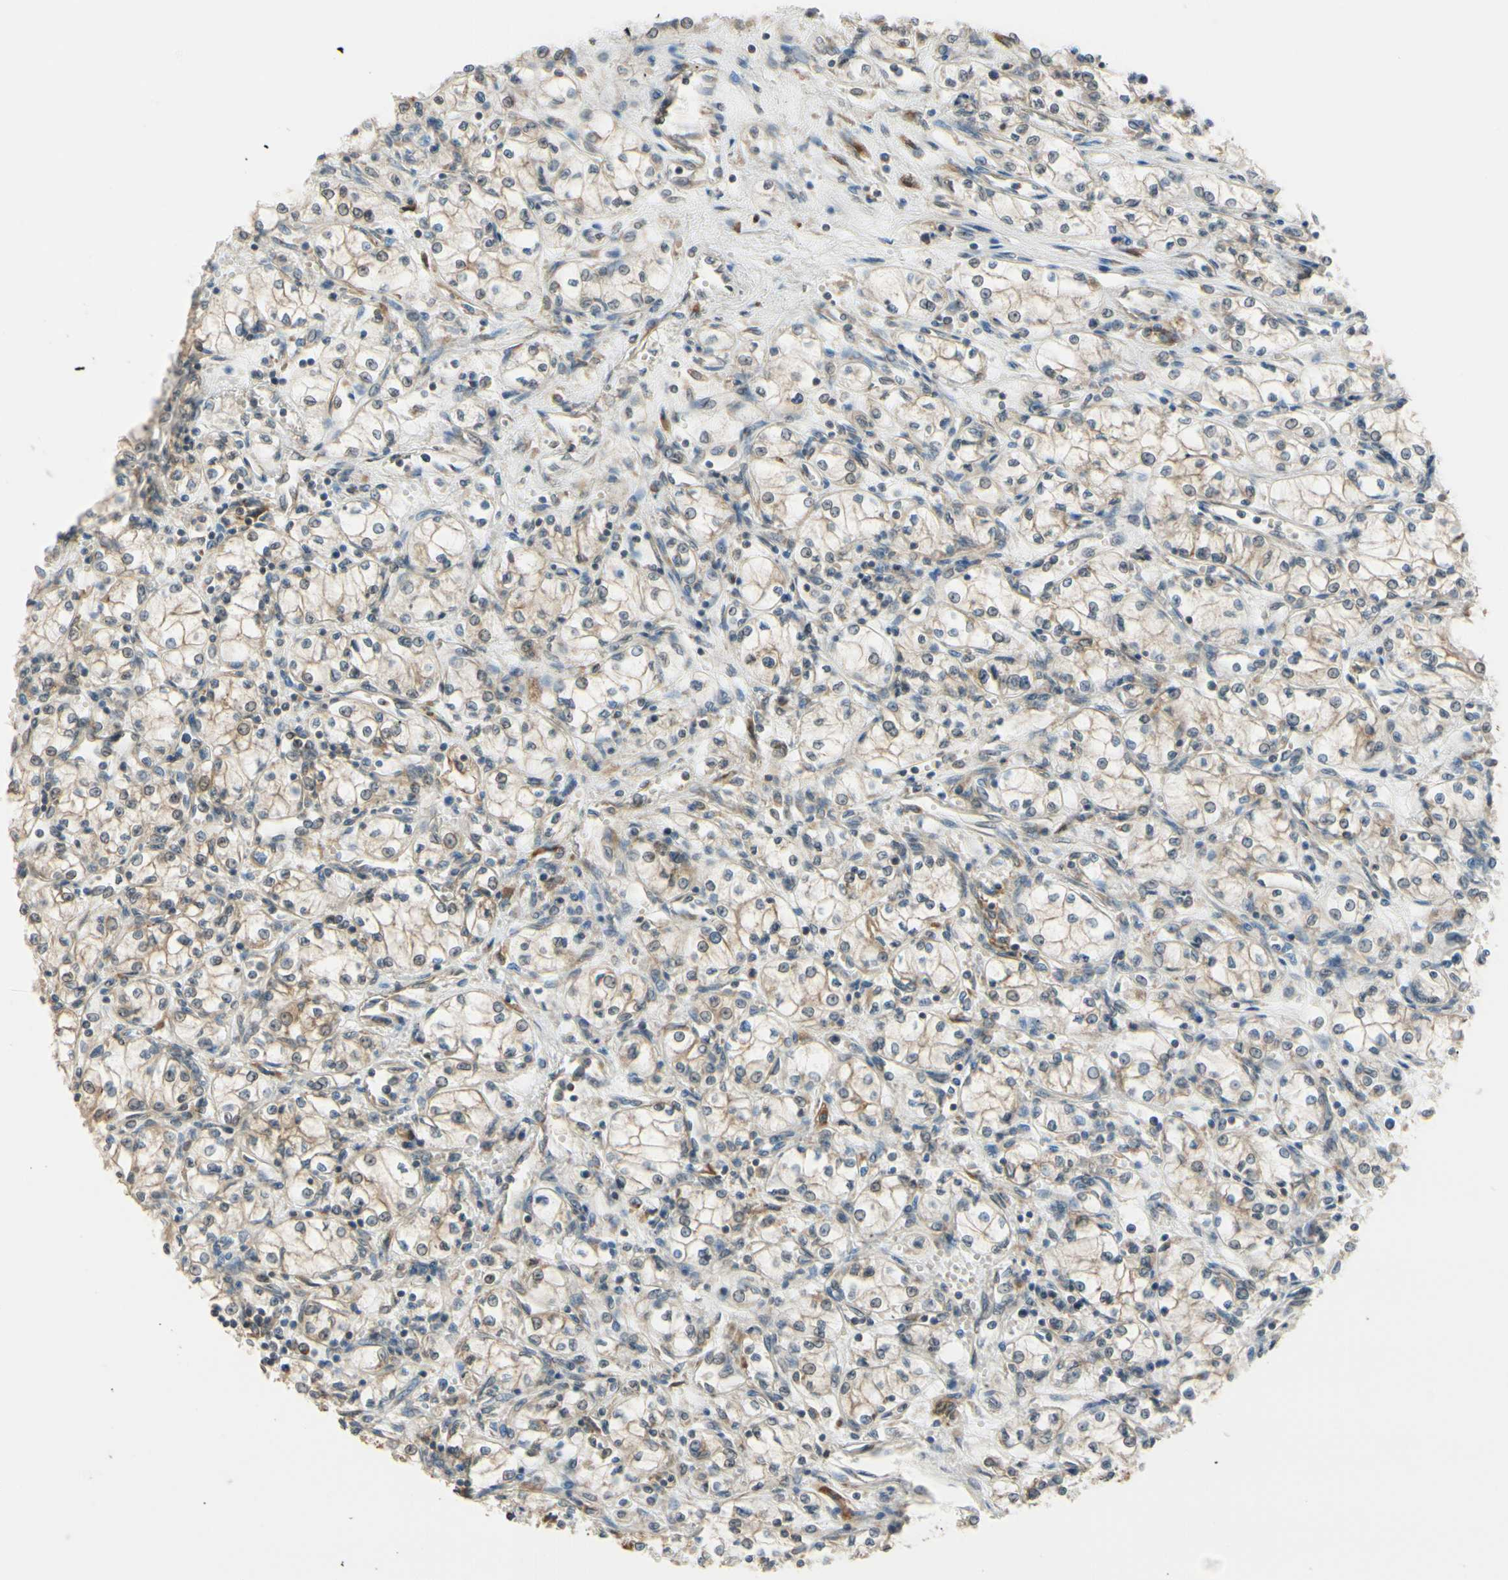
{"staining": {"intensity": "weak", "quantity": "<25%", "location": "cytoplasmic/membranous"}, "tissue": "renal cancer", "cell_type": "Tumor cells", "image_type": "cancer", "snomed": [{"axis": "morphology", "description": "Normal tissue, NOS"}, {"axis": "morphology", "description": "Adenocarcinoma, NOS"}, {"axis": "topography", "description": "Kidney"}], "caption": "Protein analysis of renal cancer (adenocarcinoma) demonstrates no significant positivity in tumor cells.", "gene": "RPN2", "patient": {"sex": "male", "age": 59}}